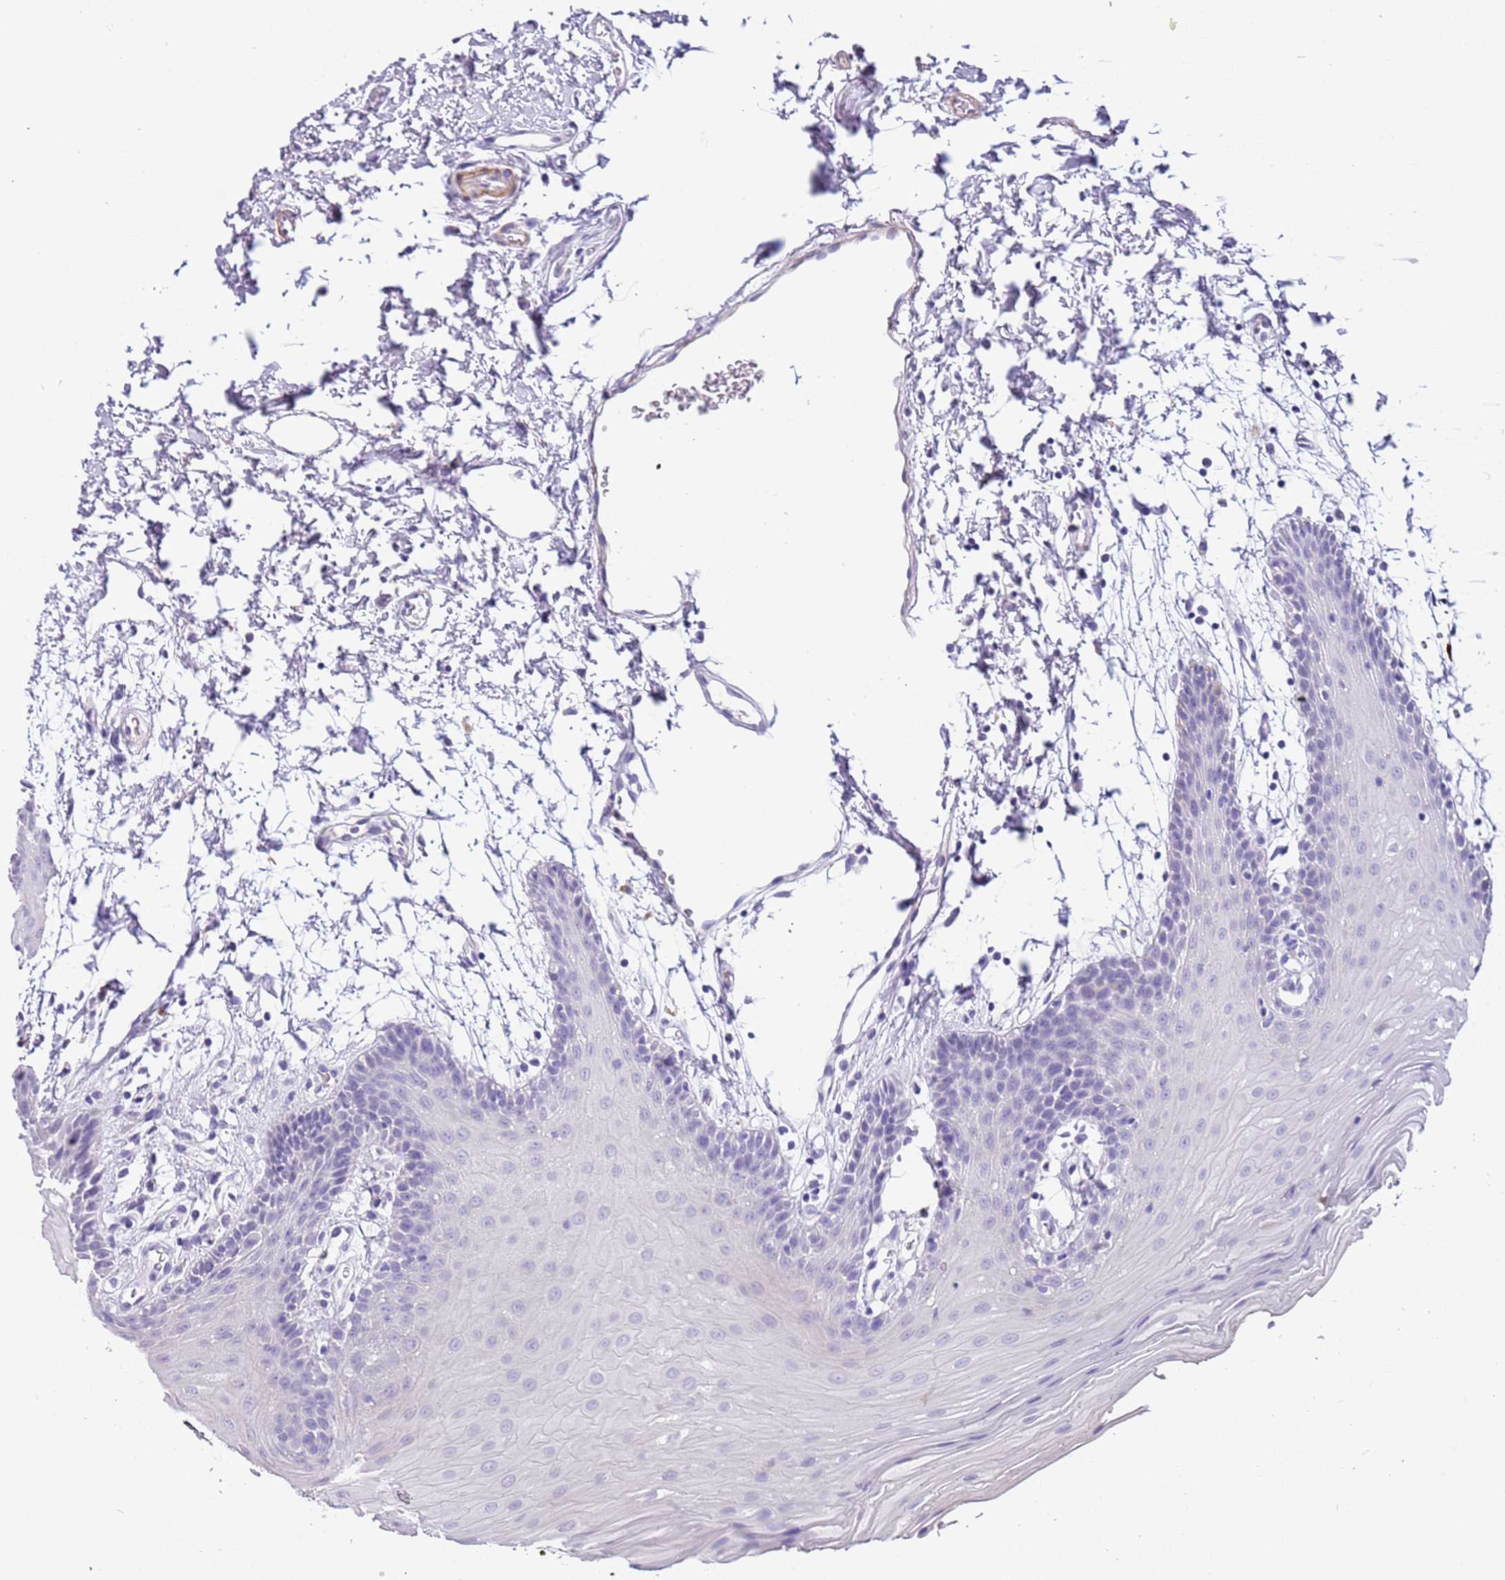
{"staining": {"intensity": "negative", "quantity": "none", "location": "none"}, "tissue": "oral mucosa", "cell_type": "Squamous epithelial cells", "image_type": "normal", "snomed": [{"axis": "morphology", "description": "Normal tissue, NOS"}, {"axis": "topography", "description": "Skeletal muscle"}, {"axis": "topography", "description": "Oral tissue"}, {"axis": "topography", "description": "Salivary gland"}, {"axis": "topography", "description": "Peripheral nerve tissue"}], "caption": "Histopathology image shows no significant protein expression in squamous epithelial cells of benign oral mucosa. Brightfield microscopy of immunohistochemistry stained with DAB (3,3'-diaminobenzidine) (brown) and hematoxylin (blue), captured at high magnification.", "gene": "PCGF2", "patient": {"sex": "male", "age": 54}}